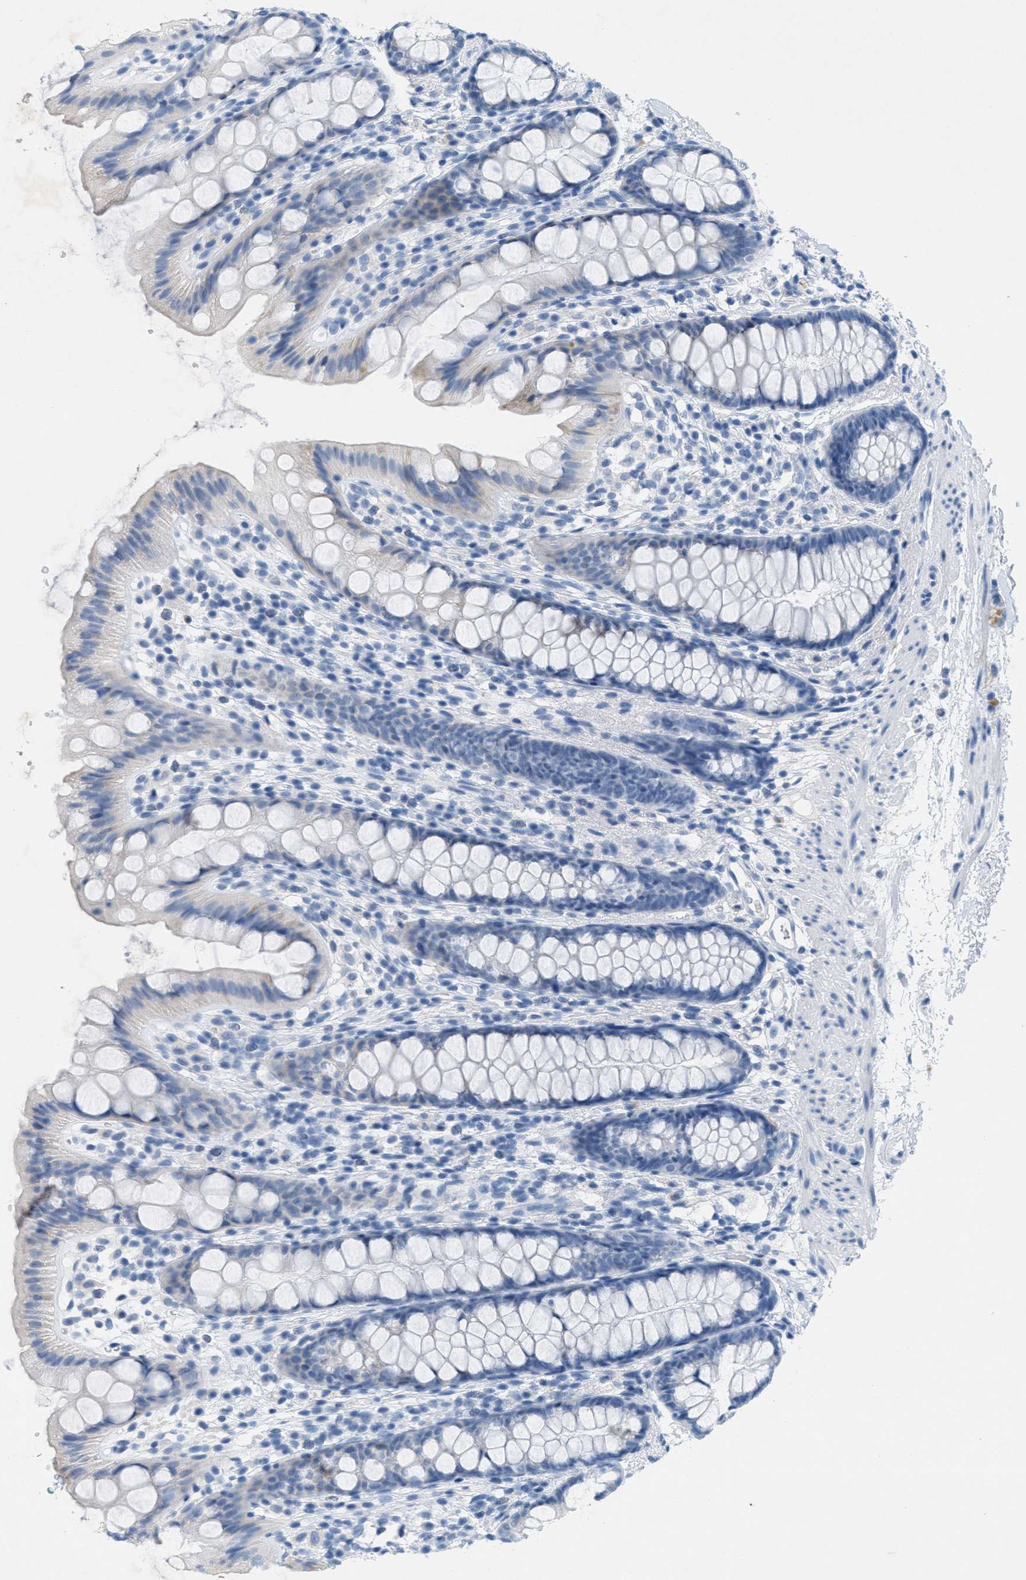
{"staining": {"intensity": "negative", "quantity": "none", "location": "none"}, "tissue": "rectum", "cell_type": "Glandular cells", "image_type": "normal", "snomed": [{"axis": "morphology", "description": "Normal tissue, NOS"}, {"axis": "topography", "description": "Rectum"}], "caption": "This photomicrograph is of normal rectum stained with immunohistochemistry to label a protein in brown with the nuclei are counter-stained blue. There is no positivity in glandular cells.", "gene": "GPM6A", "patient": {"sex": "female", "age": 65}}